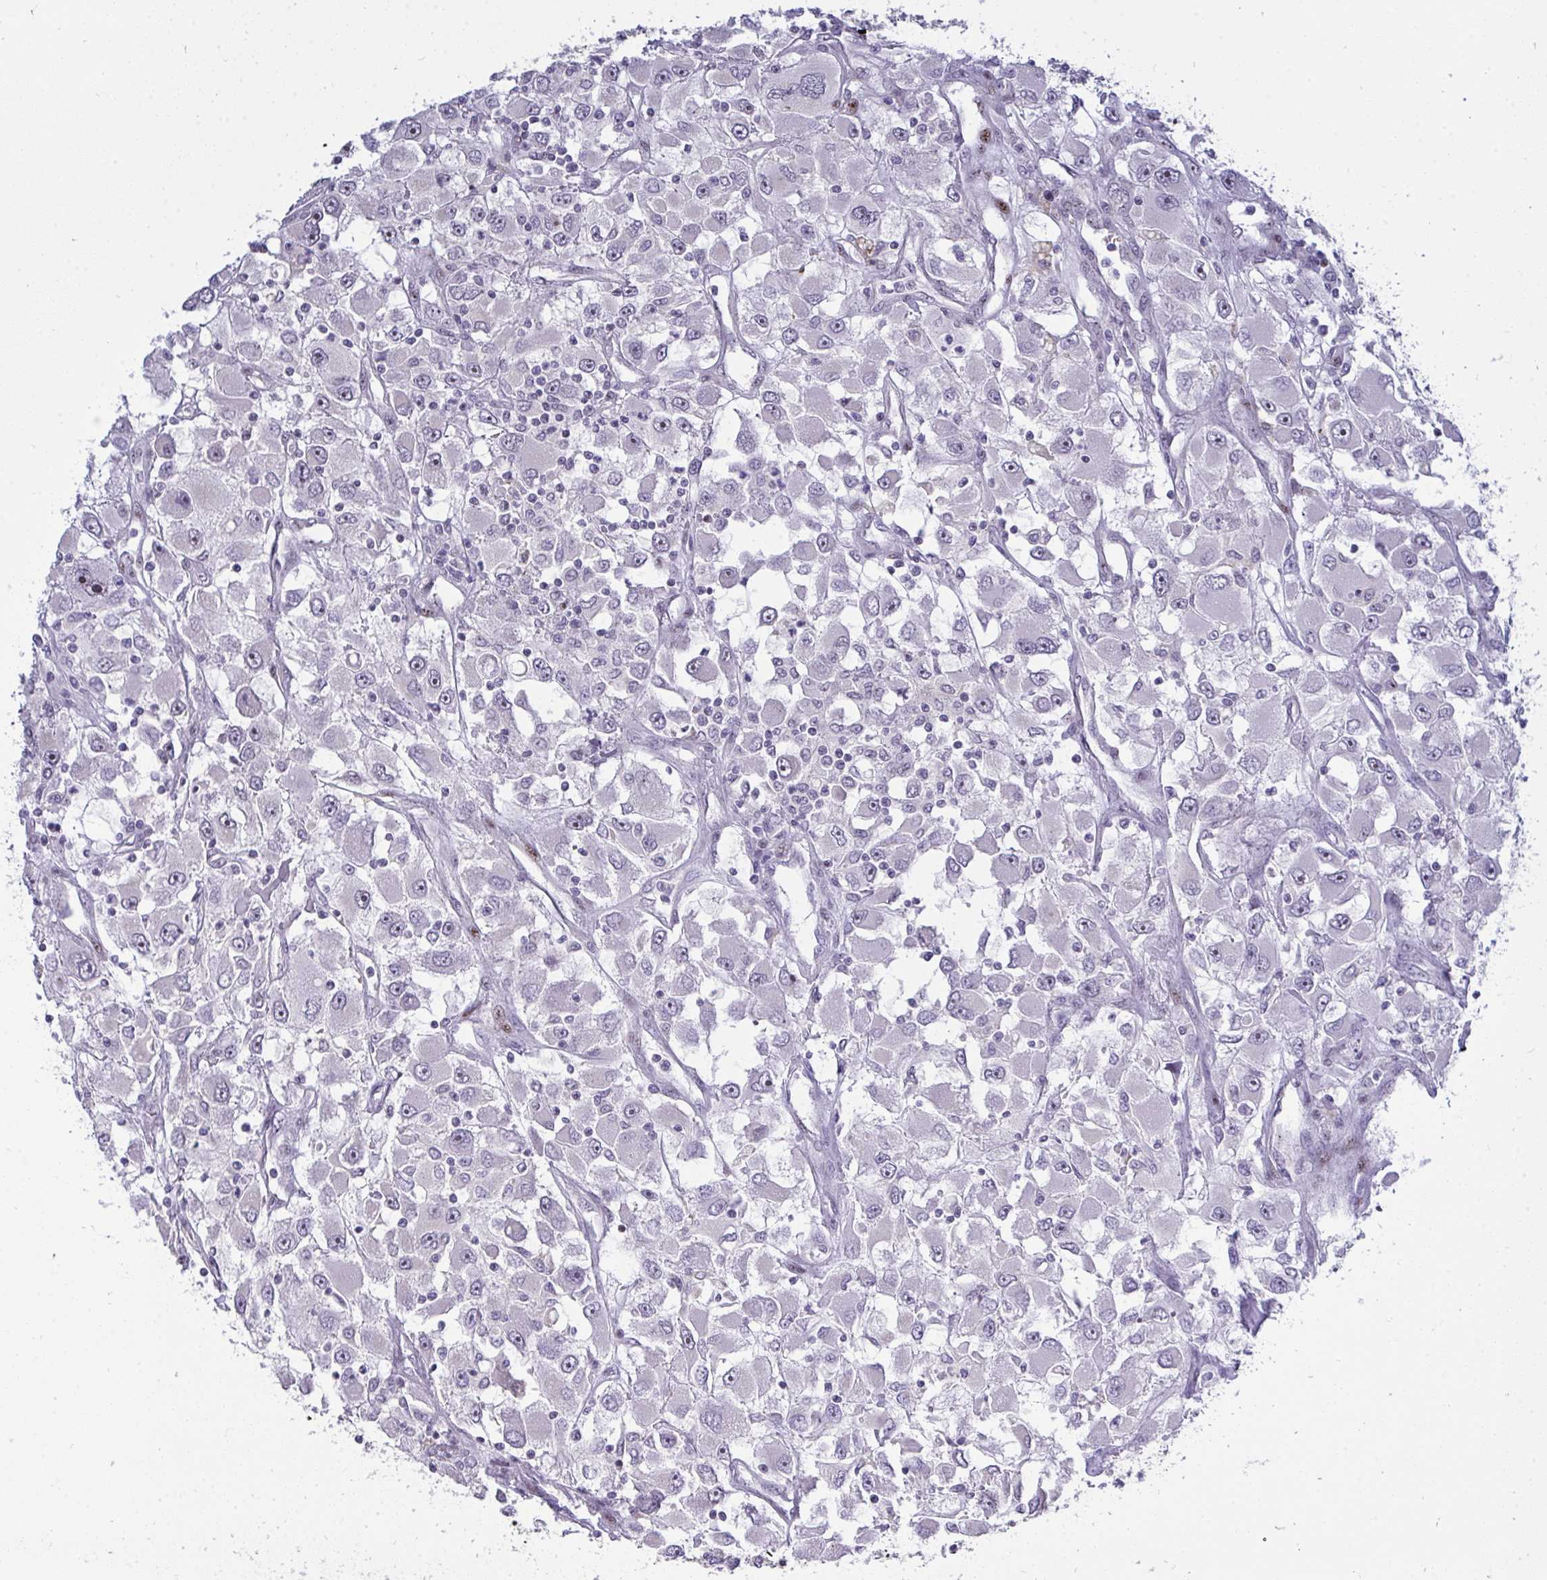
{"staining": {"intensity": "negative", "quantity": "none", "location": "none"}, "tissue": "renal cancer", "cell_type": "Tumor cells", "image_type": "cancer", "snomed": [{"axis": "morphology", "description": "Adenocarcinoma, NOS"}, {"axis": "topography", "description": "Kidney"}], "caption": "Image shows no significant protein positivity in tumor cells of renal adenocarcinoma.", "gene": "PLPPR3", "patient": {"sex": "female", "age": 52}}